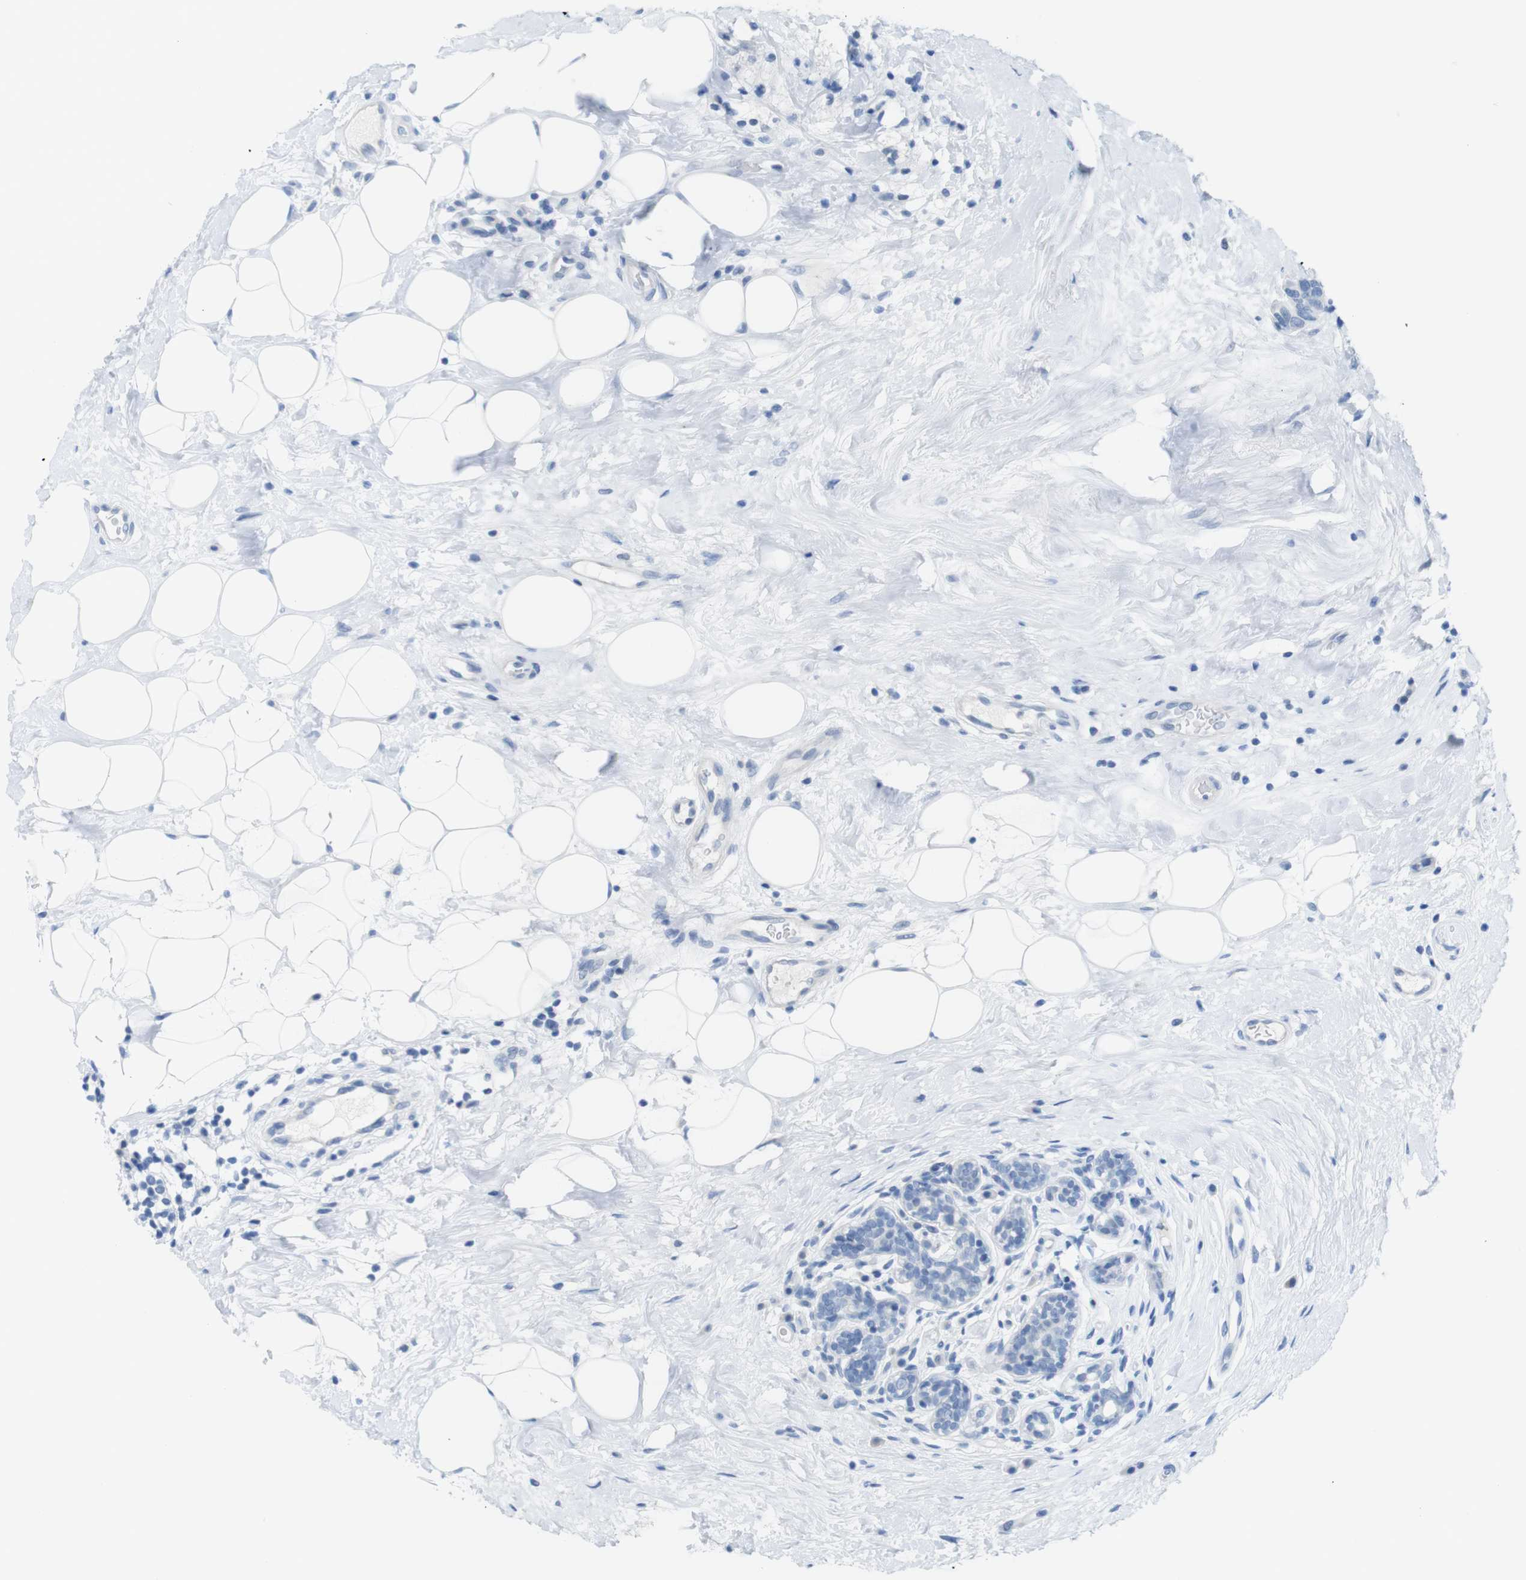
{"staining": {"intensity": "negative", "quantity": "none", "location": "none"}, "tissue": "breast cancer", "cell_type": "Tumor cells", "image_type": "cancer", "snomed": [{"axis": "morphology", "description": "Normal tissue, NOS"}, {"axis": "morphology", "description": "Duct carcinoma"}, {"axis": "topography", "description": "Breast"}], "caption": "An immunohistochemistry histopathology image of breast cancer is shown. There is no staining in tumor cells of breast cancer. The staining is performed using DAB brown chromogen with nuclei counter-stained in using hematoxylin.", "gene": "OPN1SW", "patient": {"sex": "female", "age": 39}}